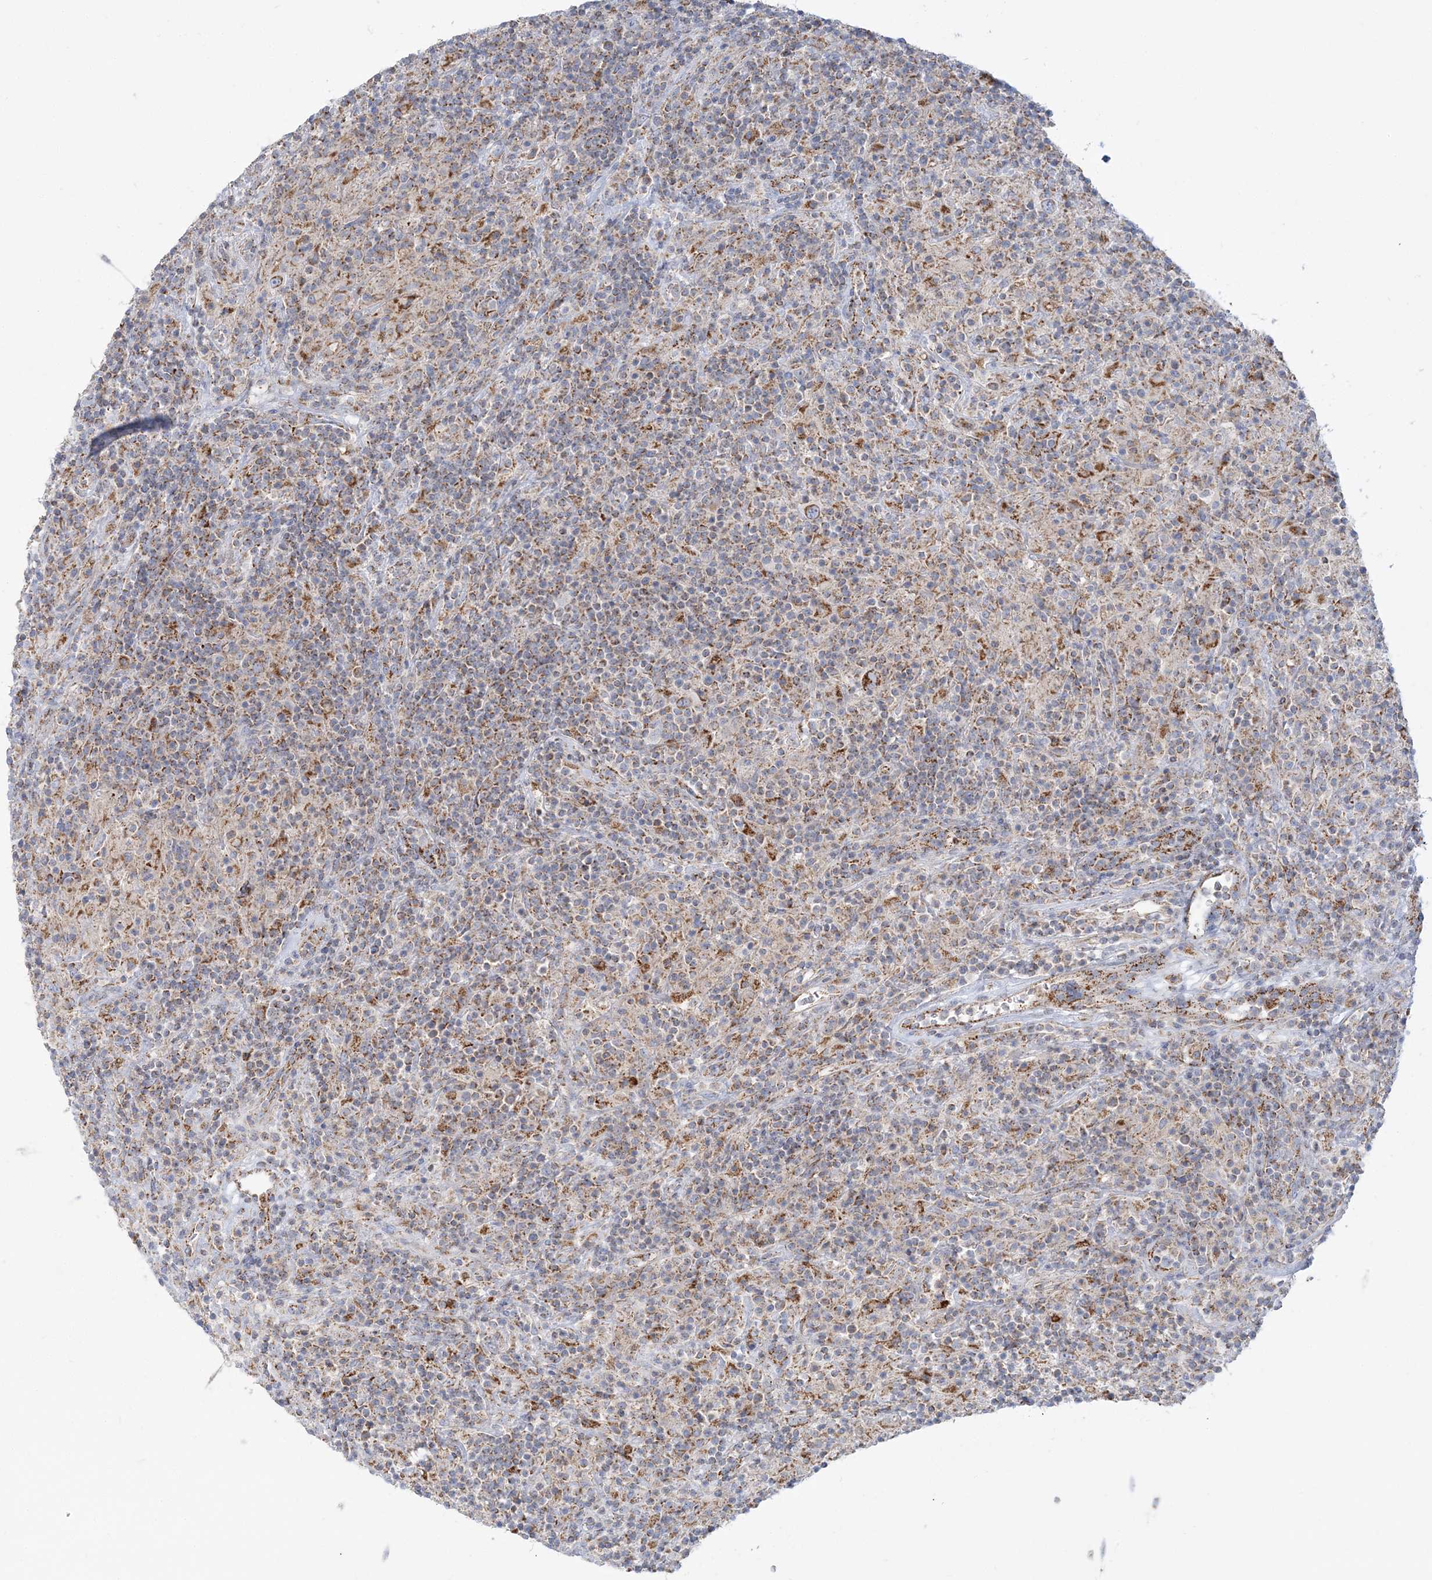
{"staining": {"intensity": "moderate", "quantity": ">75%", "location": "cytoplasmic/membranous"}, "tissue": "lymphoma", "cell_type": "Tumor cells", "image_type": "cancer", "snomed": [{"axis": "morphology", "description": "Hodgkin's disease, NOS"}, {"axis": "topography", "description": "Lymph node"}], "caption": "Immunohistochemical staining of lymphoma exhibits moderate cytoplasmic/membranous protein positivity in about >75% of tumor cells. (DAB (3,3'-diaminobenzidine) = brown stain, brightfield microscopy at high magnification).", "gene": "TBC1D14", "patient": {"sex": "male", "age": 70}}